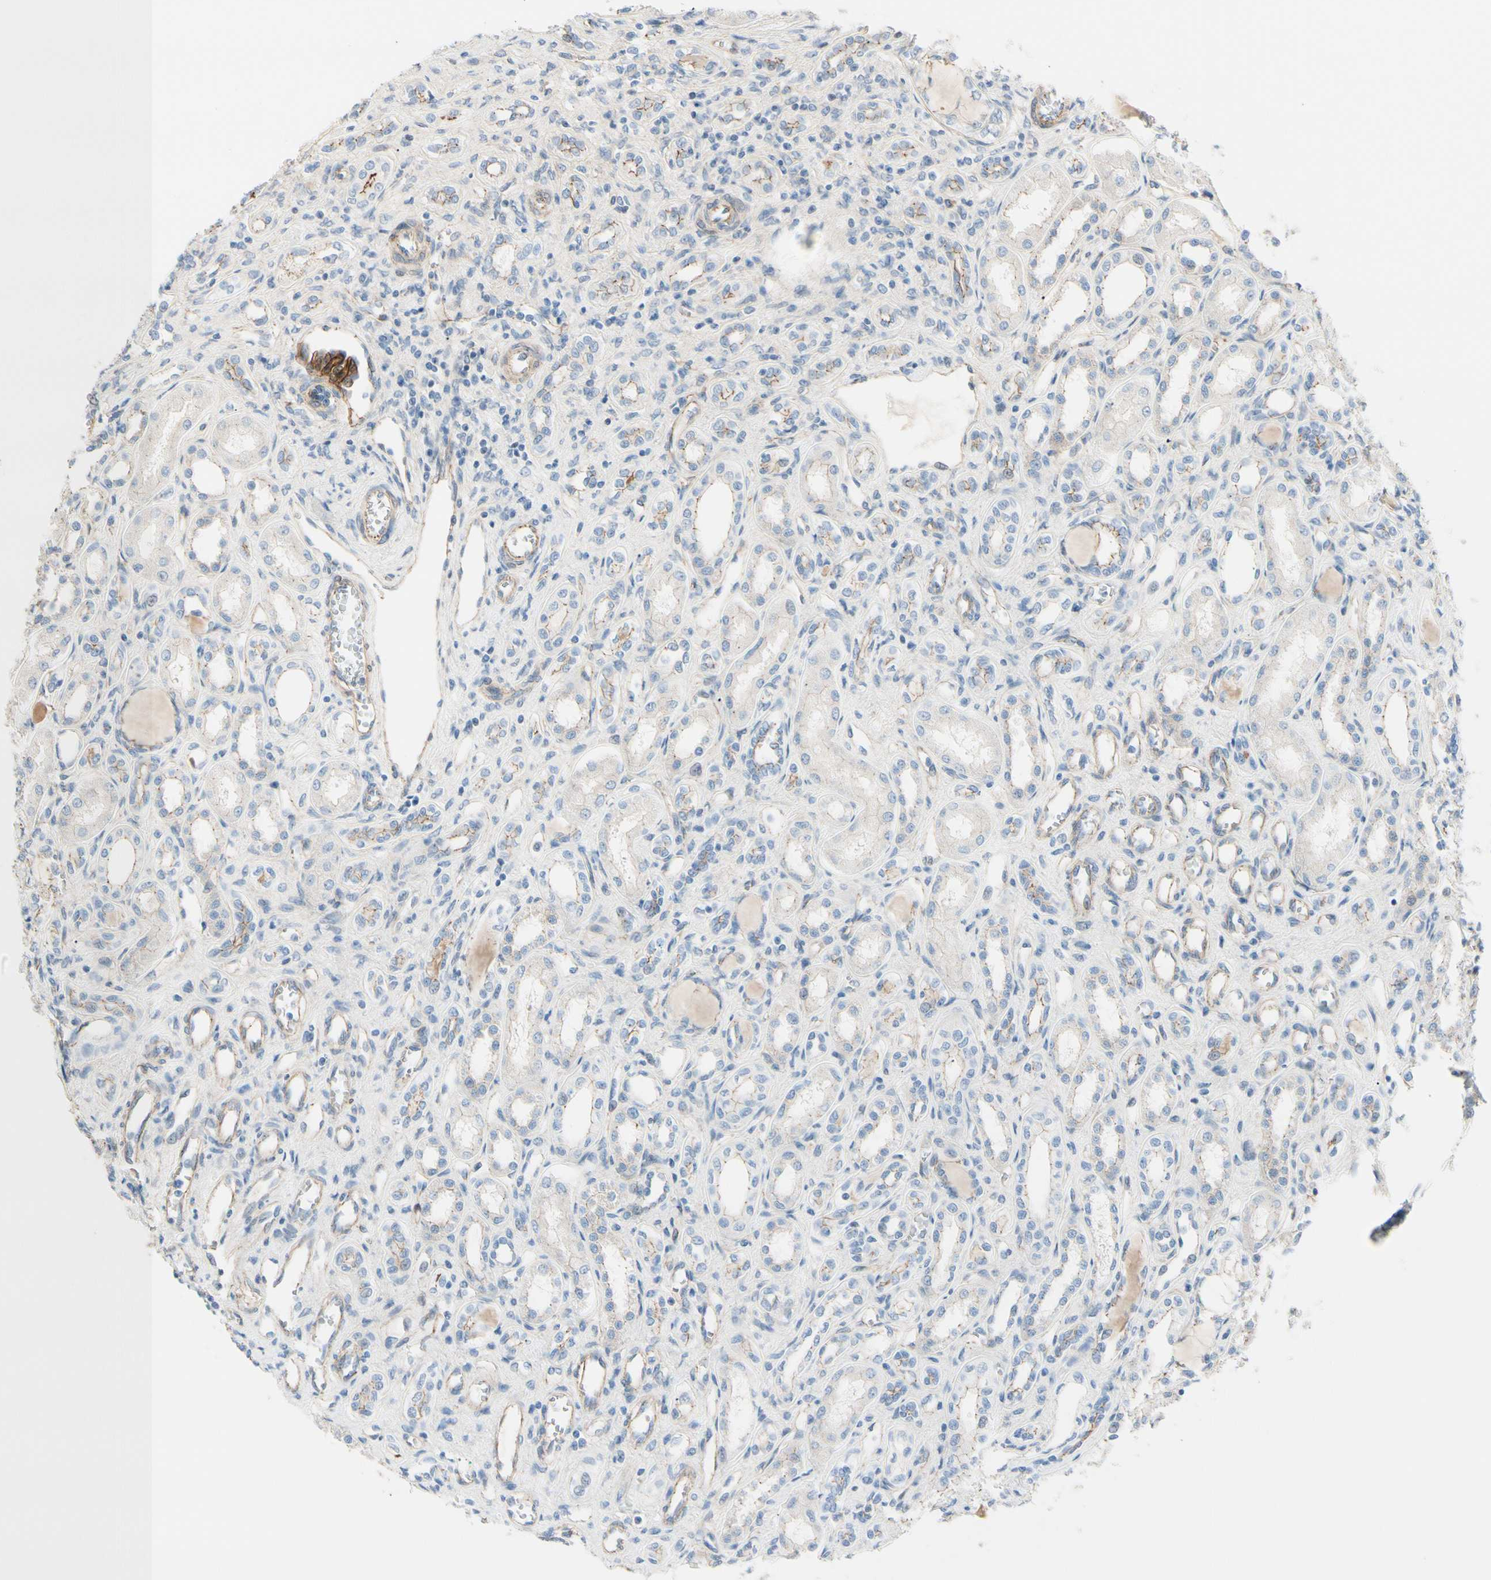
{"staining": {"intensity": "moderate", "quantity": ">75%", "location": "cytoplasmic/membranous"}, "tissue": "kidney", "cell_type": "Cells in glomeruli", "image_type": "normal", "snomed": [{"axis": "morphology", "description": "Normal tissue, NOS"}, {"axis": "topography", "description": "Kidney"}], "caption": "Kidney stained for a protein shows moderate cytoplasmic/membranous positivity in cells in glomeruli.", "gene": "TJP1", "patient": {"sex": "male", "age": 7}}